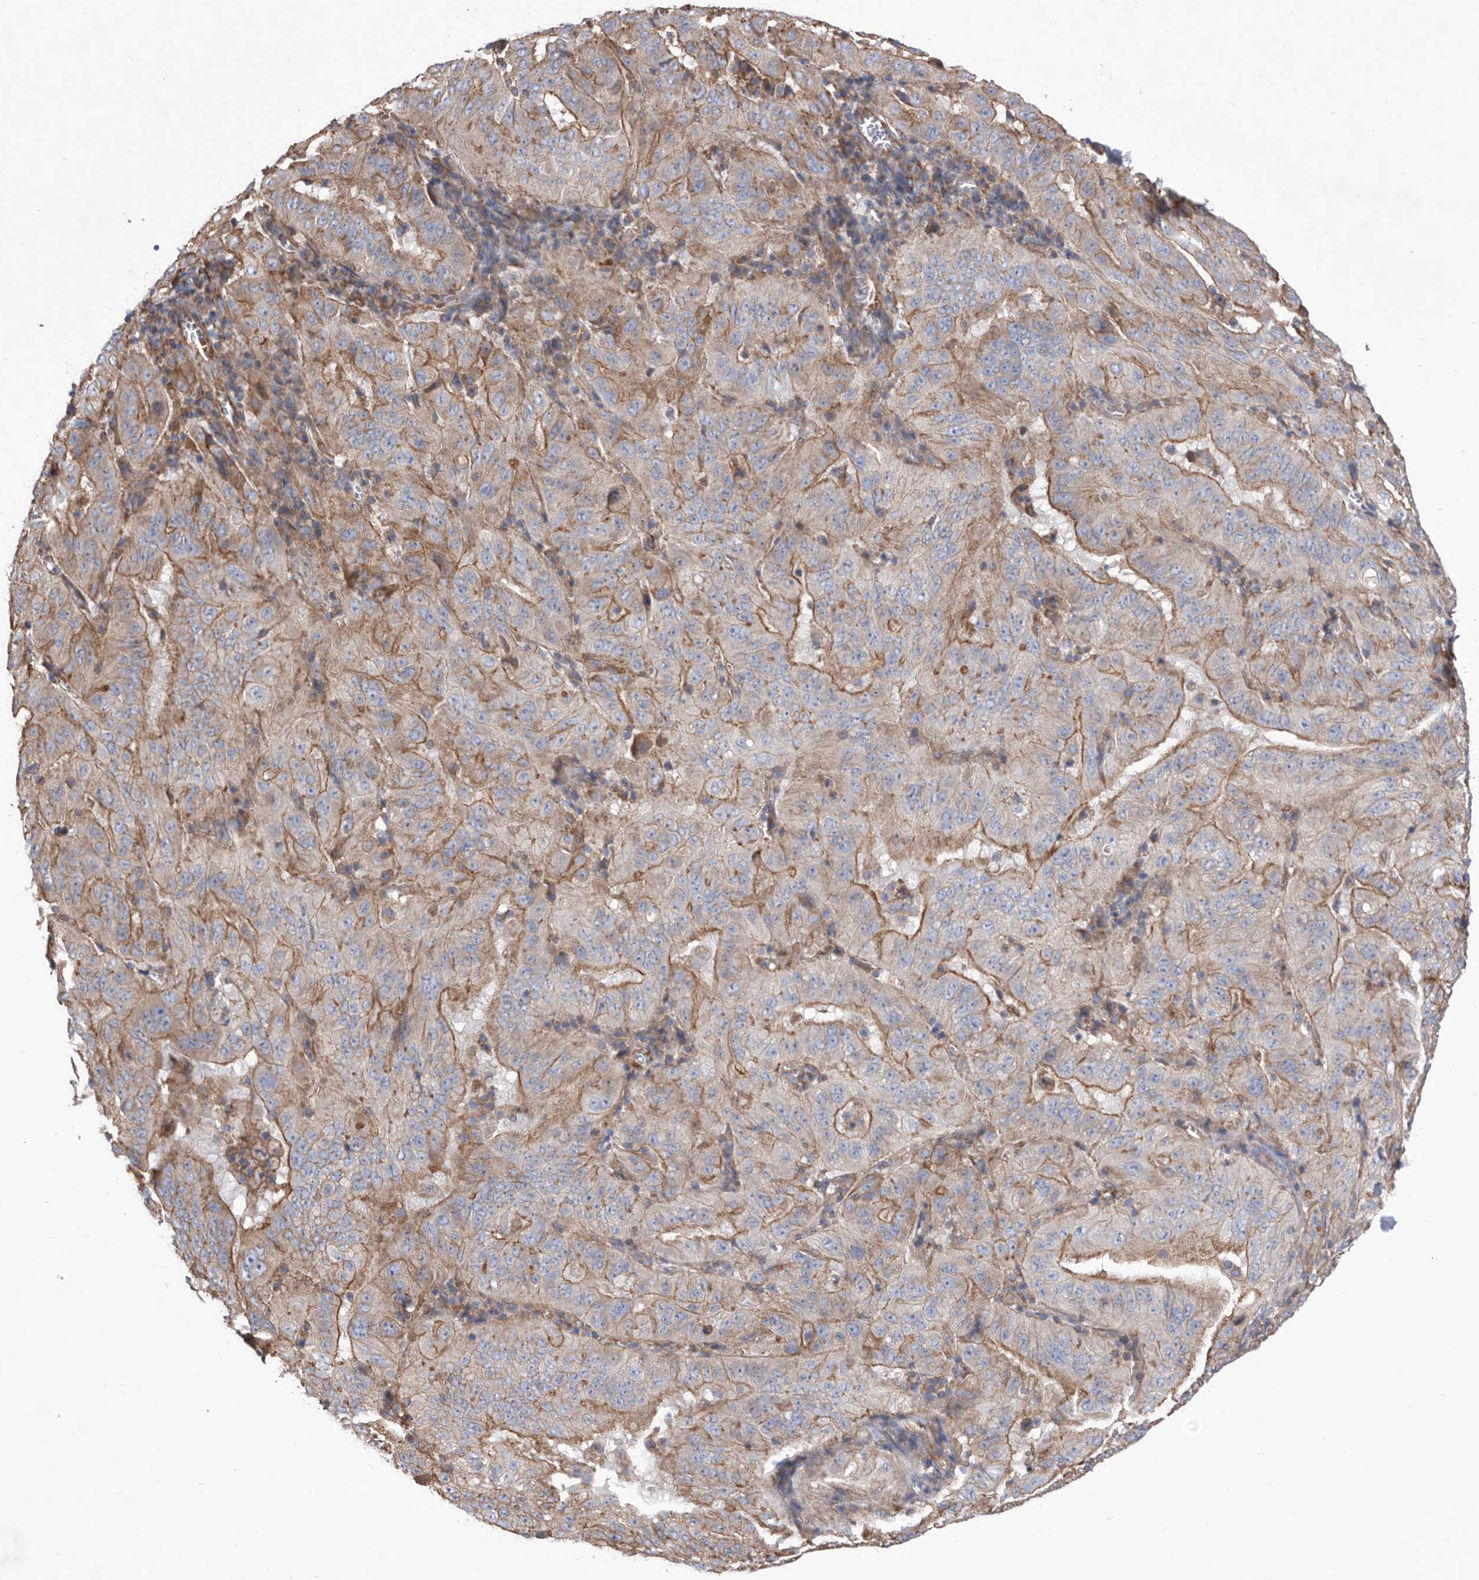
{"staining": {"intensity": "moderate", "quantity": "25%-75%", "location": "cytoplasmic/membranous"}, "tissue": "pancreatic cancer", "cell_type": "Tumor cells", "image_type": "cancer", "snomed": [{"axis": "morphology", "description": "Adenocarcinoma, NOS"}, {"axis": "topography", "description": "Pancreas"}], "caption": "Protein expression analysis of human pancreatic adenocarcinoma reveals moderate cytoplasmic/membranous staining in approximately 25%-75% of tumor cells.", "gene": "ATP13A3", "patient": {"sex": "male", "age": 63}}